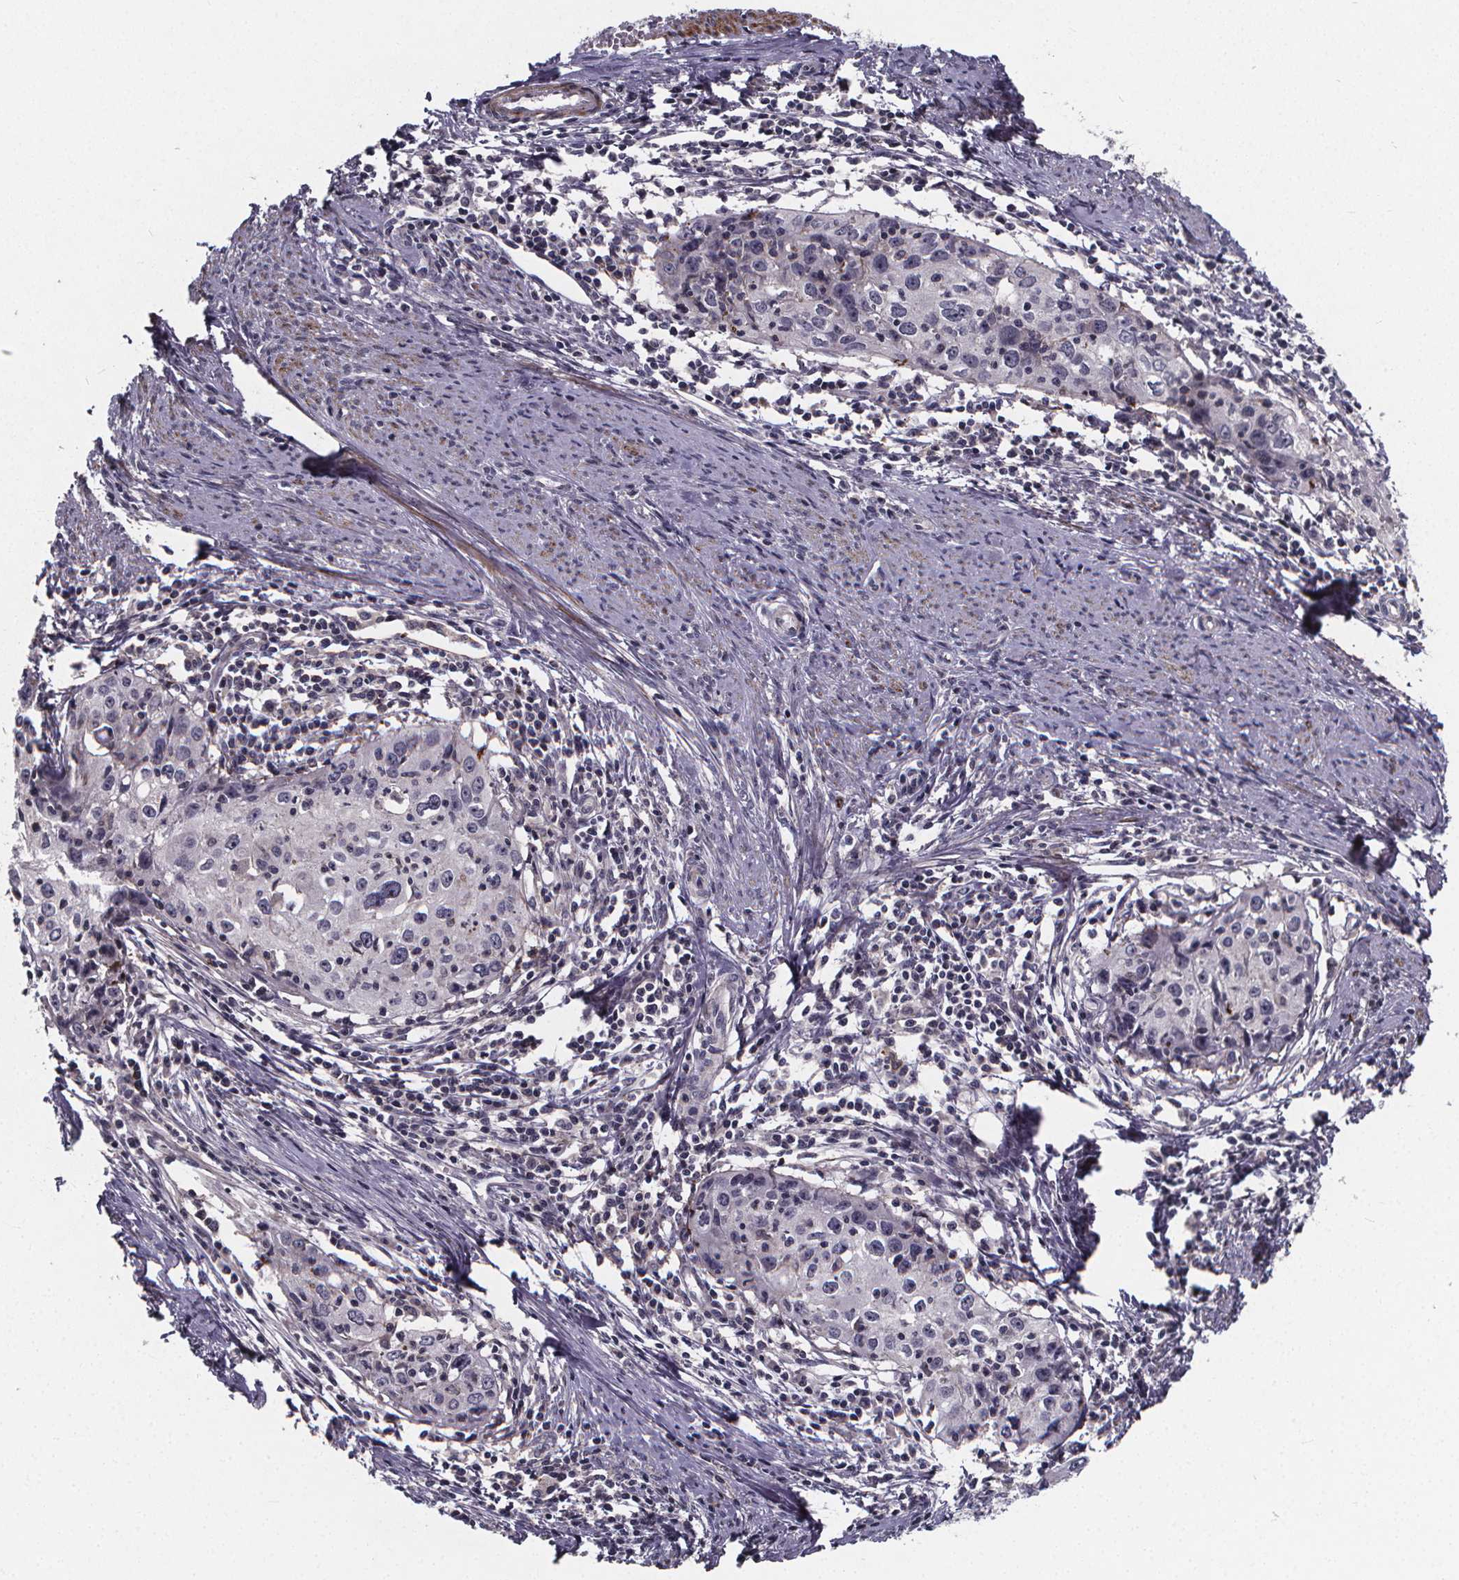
{"staining": {"intensity": "negative", "quantity": "none", "location": "none"}, "tissue": "cervical cancer", "cell_type": "Tumor cells", "image_type": "cancer", "snomed": [{"axis": "morphology", "description": "Squamous cell carcinoma, NOS"}, {"axis": "topography", "description": "Cervix"}], "caption": "There is no significant staining in tumor cells of cervical squamous cell carcinoma.", "gene": "FBXW2", "patient": {"sex": "female", "age": 40}}